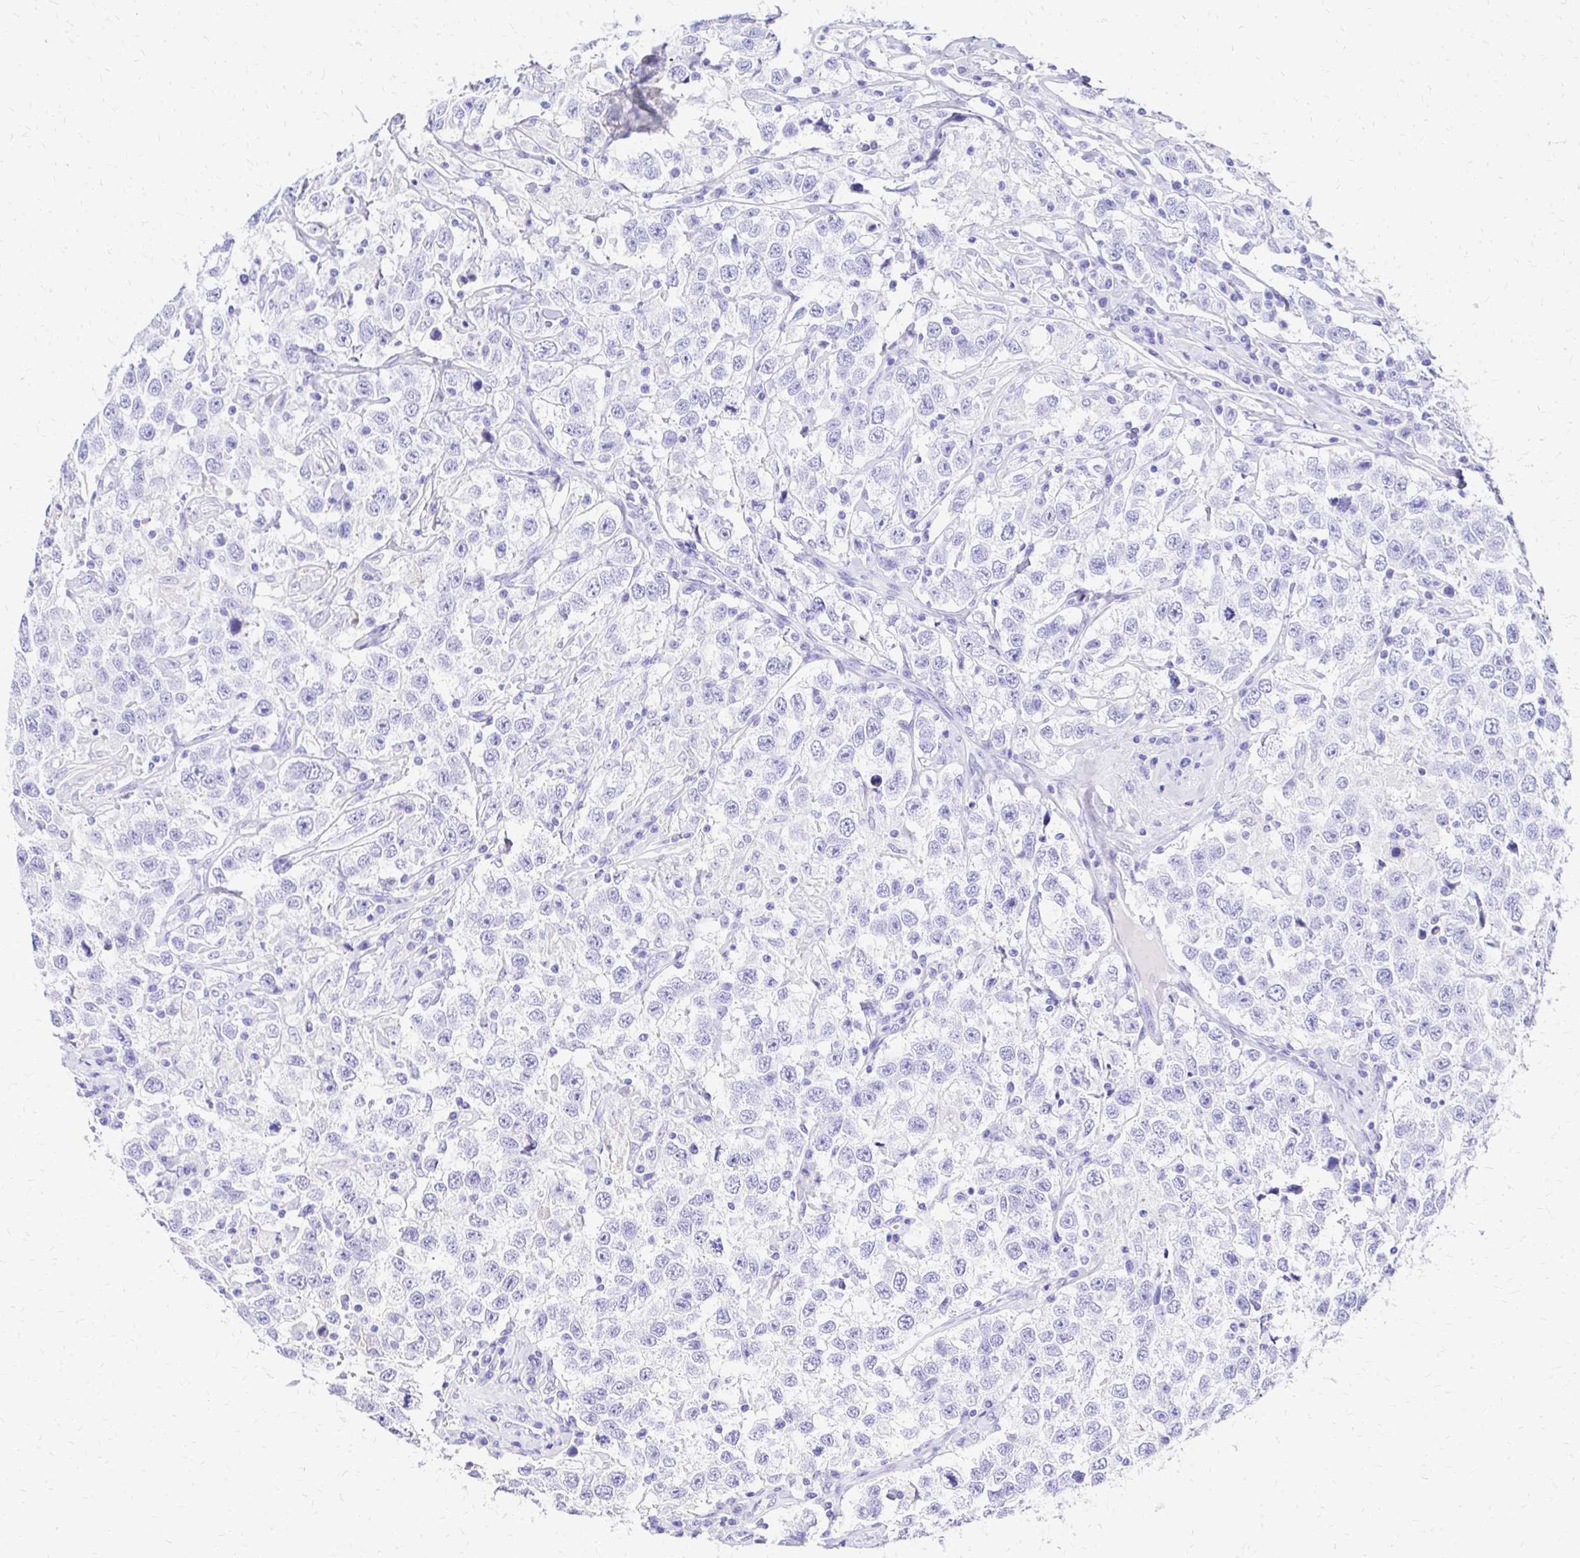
{"staining": {"intensity": "negative", "quantity": "none", "location": "none"}, "tissue": "testis cancer", "cell_type": "Tumor cells", "image_type": "cancer", "snomed": [{"axis": "morphology", "description": "Seminoma, NOS"}, {"axis": "topography", "description": "Testis"}], "caption": "DAB (3,3'-diaminobenzidine) immunohistochemical staining of human seminoma (testis) reveals no significant positivity in tumor cells.", "gene": "S100G", "patient": {"sex": "male", "age": 41}}